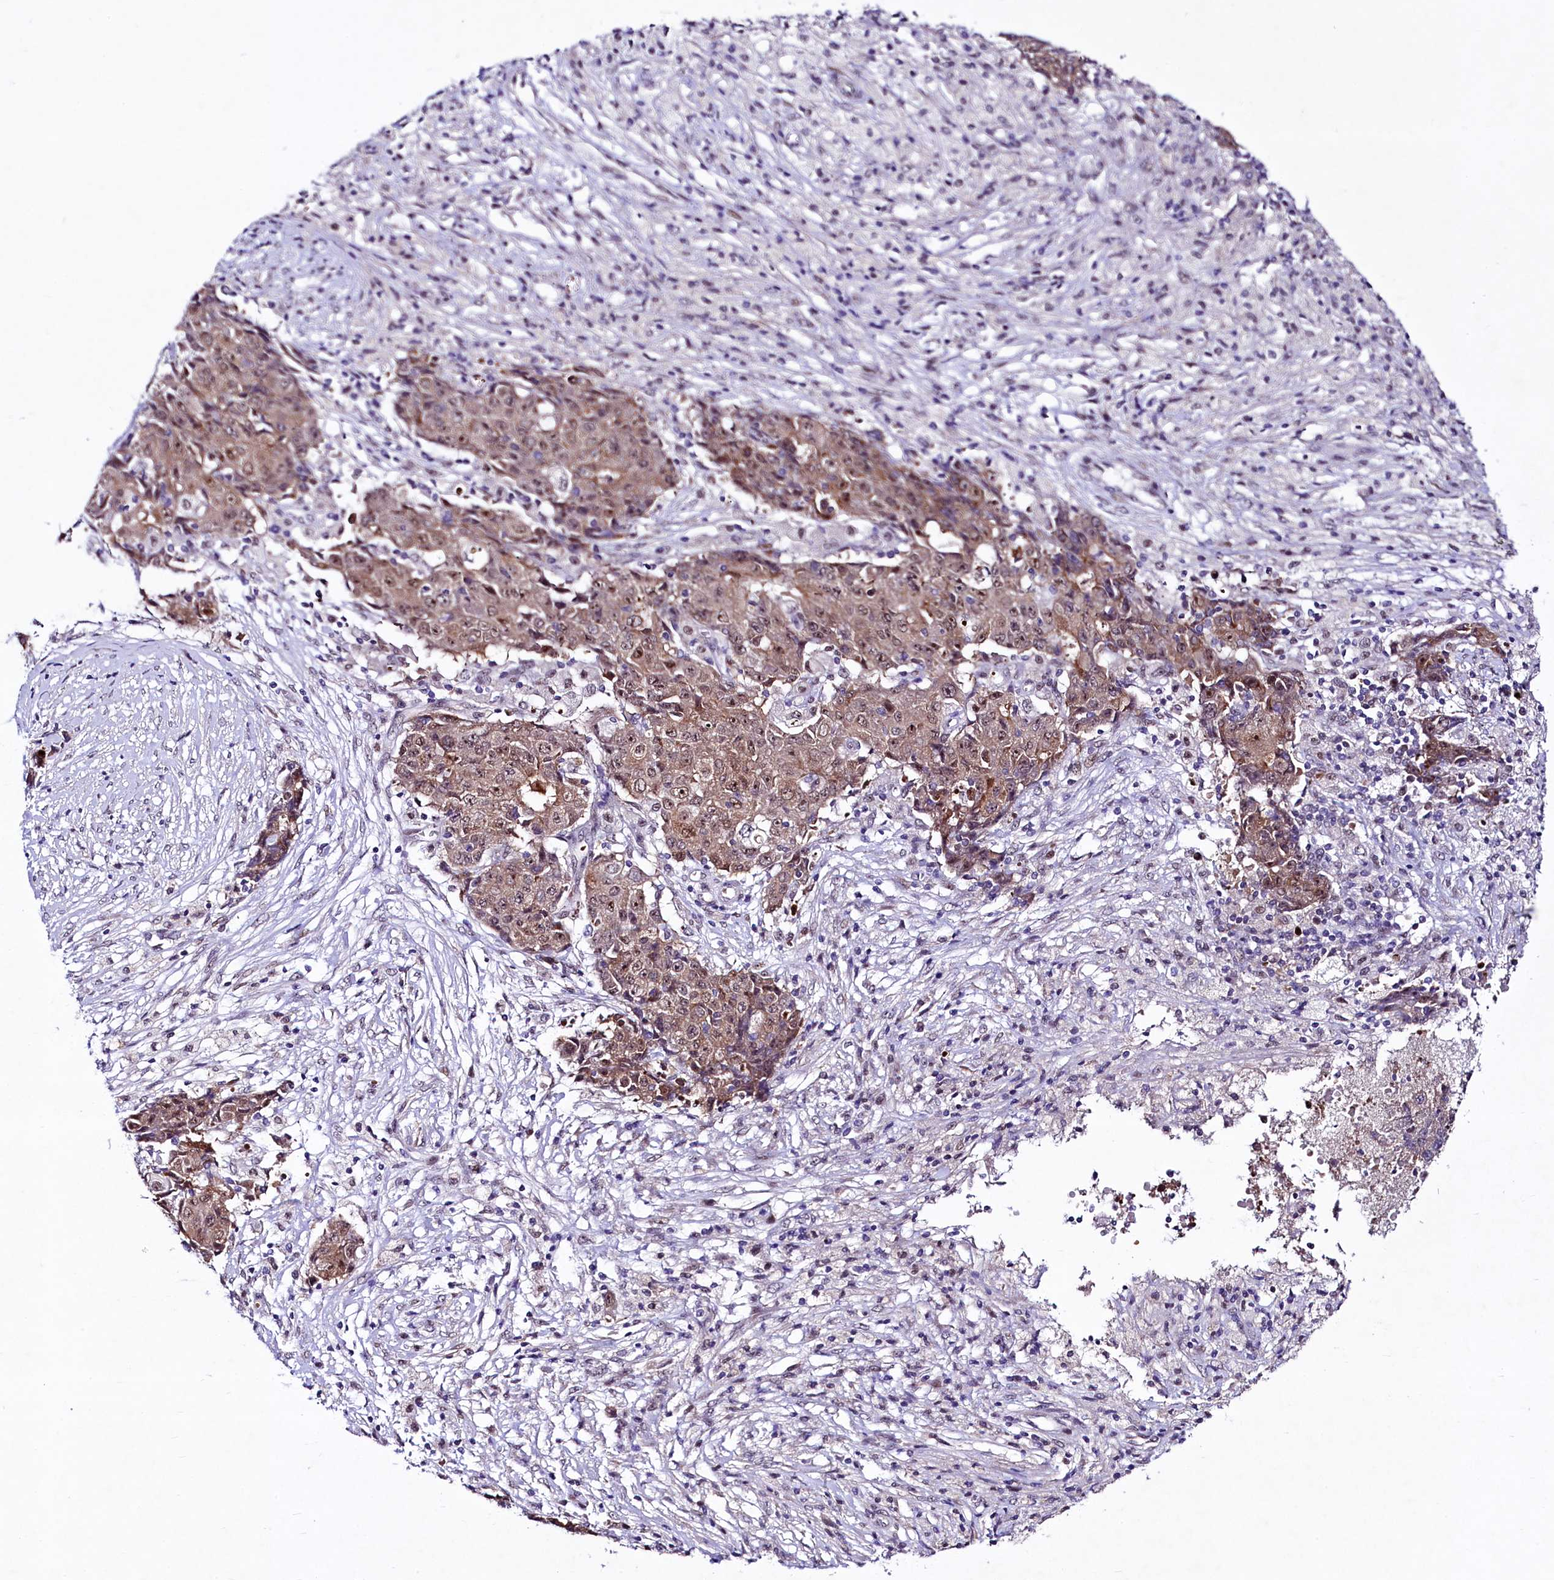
{"staining": {"intensity": "moderate", "quantity": ">75%", "location": "cytoplasmic/membranous,nuclear"}, "tissue": "ovarian cancer", "cell_type": "Tumor cells", "image_type": "cancer", "snomed": [{"axis": "morphology", "description": "Carcinoma, endometroid"}, {"axis": "topography", "description": "Ovary"}], "caption": "Immunohistochemistry (IHC) staining of ovarian cancer (endometroid carcinoma), which demonstrates medium levels of moderate cytoplasmic/membranous and nuclear positivity in approximately >75% of tumor cells indicating moderate cytoplasmic/membranous and nuclear protein staining. The staining was performed using DAB (brown) for protein detection and nuclei were counterstained in hematoxylin (blue).", "gene": "LEUTX", "patient": {"sex": "female", "age": 42}}